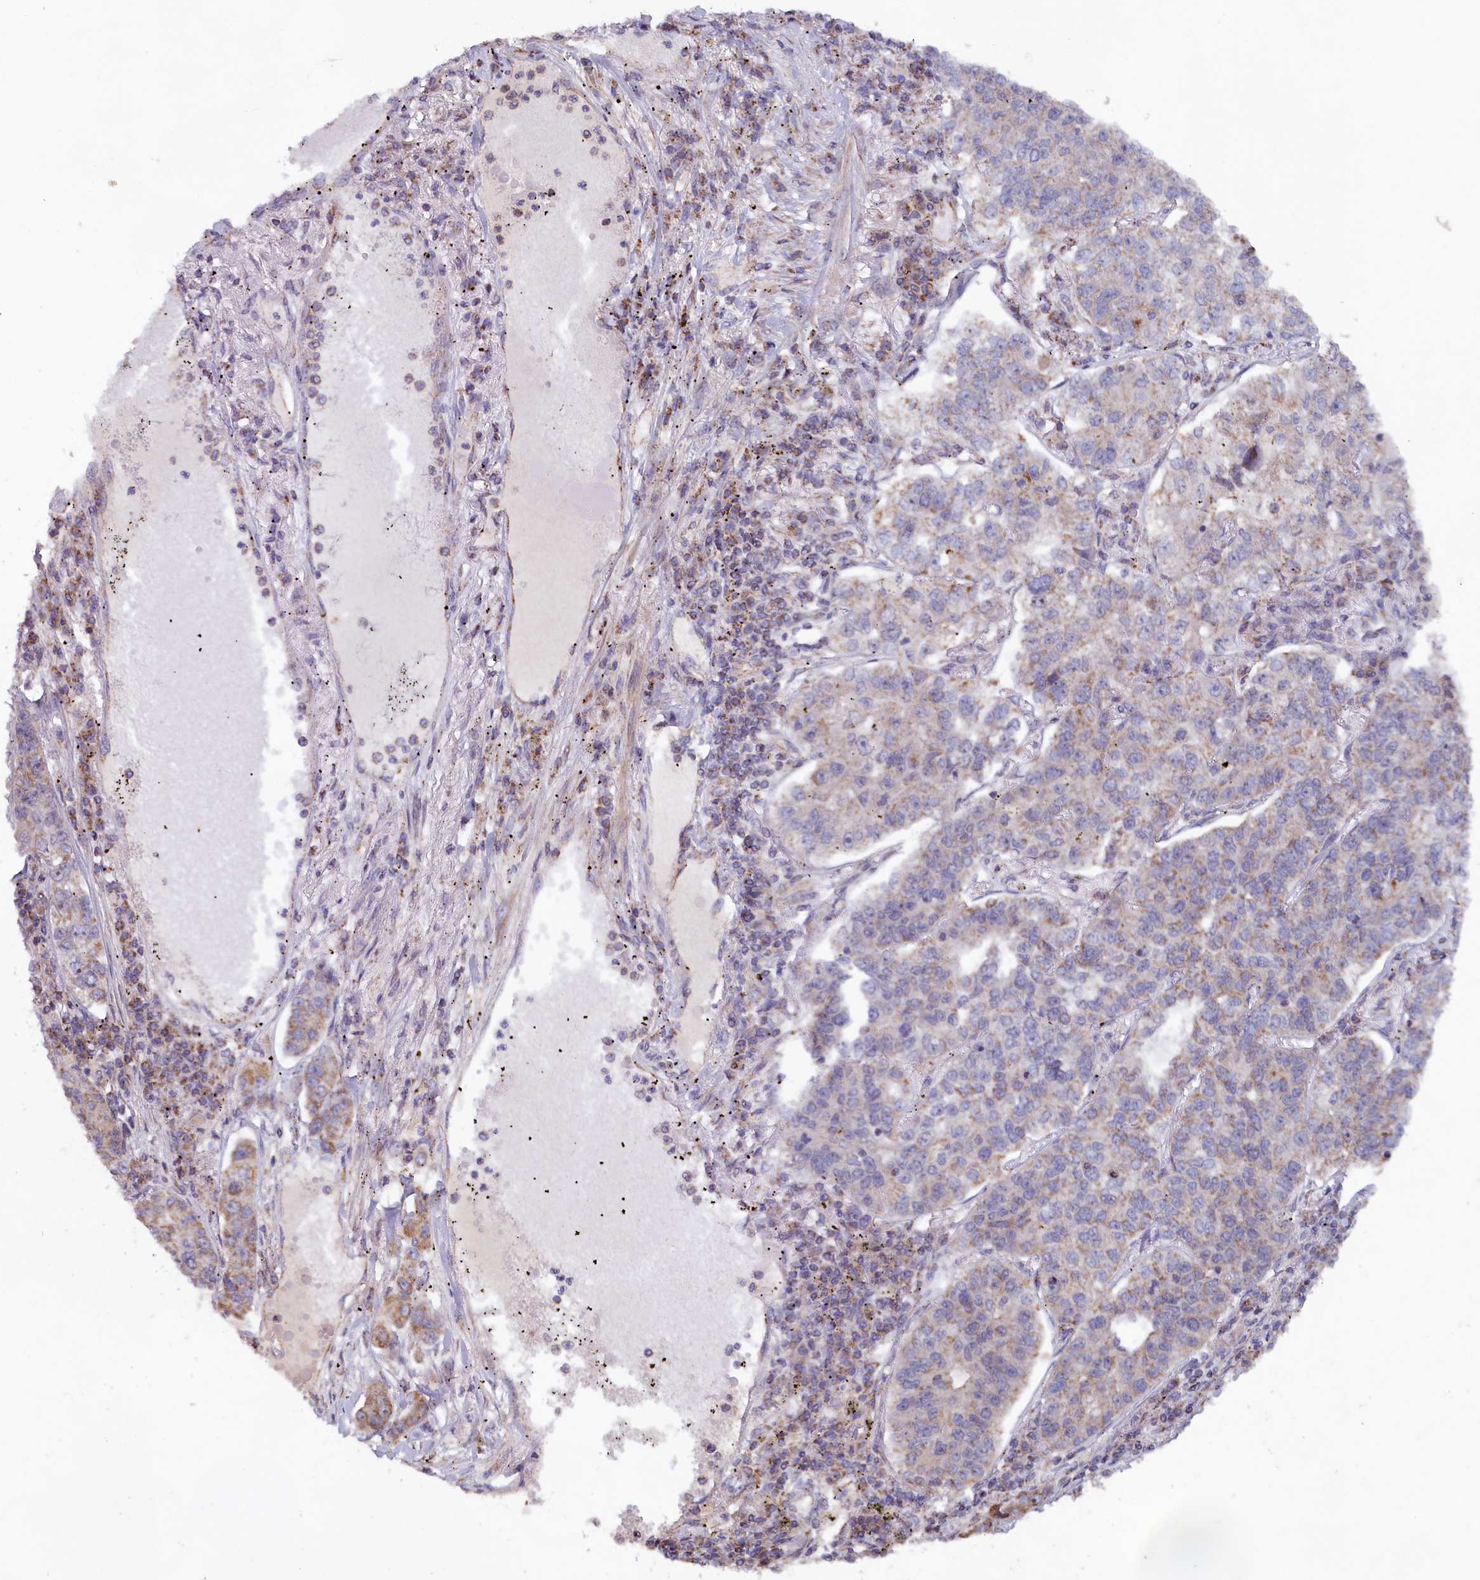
{"staining": {"intensity": "weak", "quantity": "25%-75%", "location": "cytoplasmic/membranous"}, "tissue": "lung cancer", "cell_type": "Tumor cells", "image_type": "cancer", "snomed": [{"axis": "morphology", "description": "Adenocarcinoma, NOS"}, {"axis": "topography", "description": "Lung"}], "caption": "An IHC photomicrograph of neoplastic tissue is shown. Protein staining in brown labels weak cytoplasmic/membranous positivity in lung cancer (adenocarcinoma) within tumor cells. (Stains: DAB (3,3'-diaminobenzidine) in brown, nuclei in blue, Microscopy: brightfield microscopy at high magnification).", "gene": "MACROD1", "patient": {"sex": "male", "age": 49}}